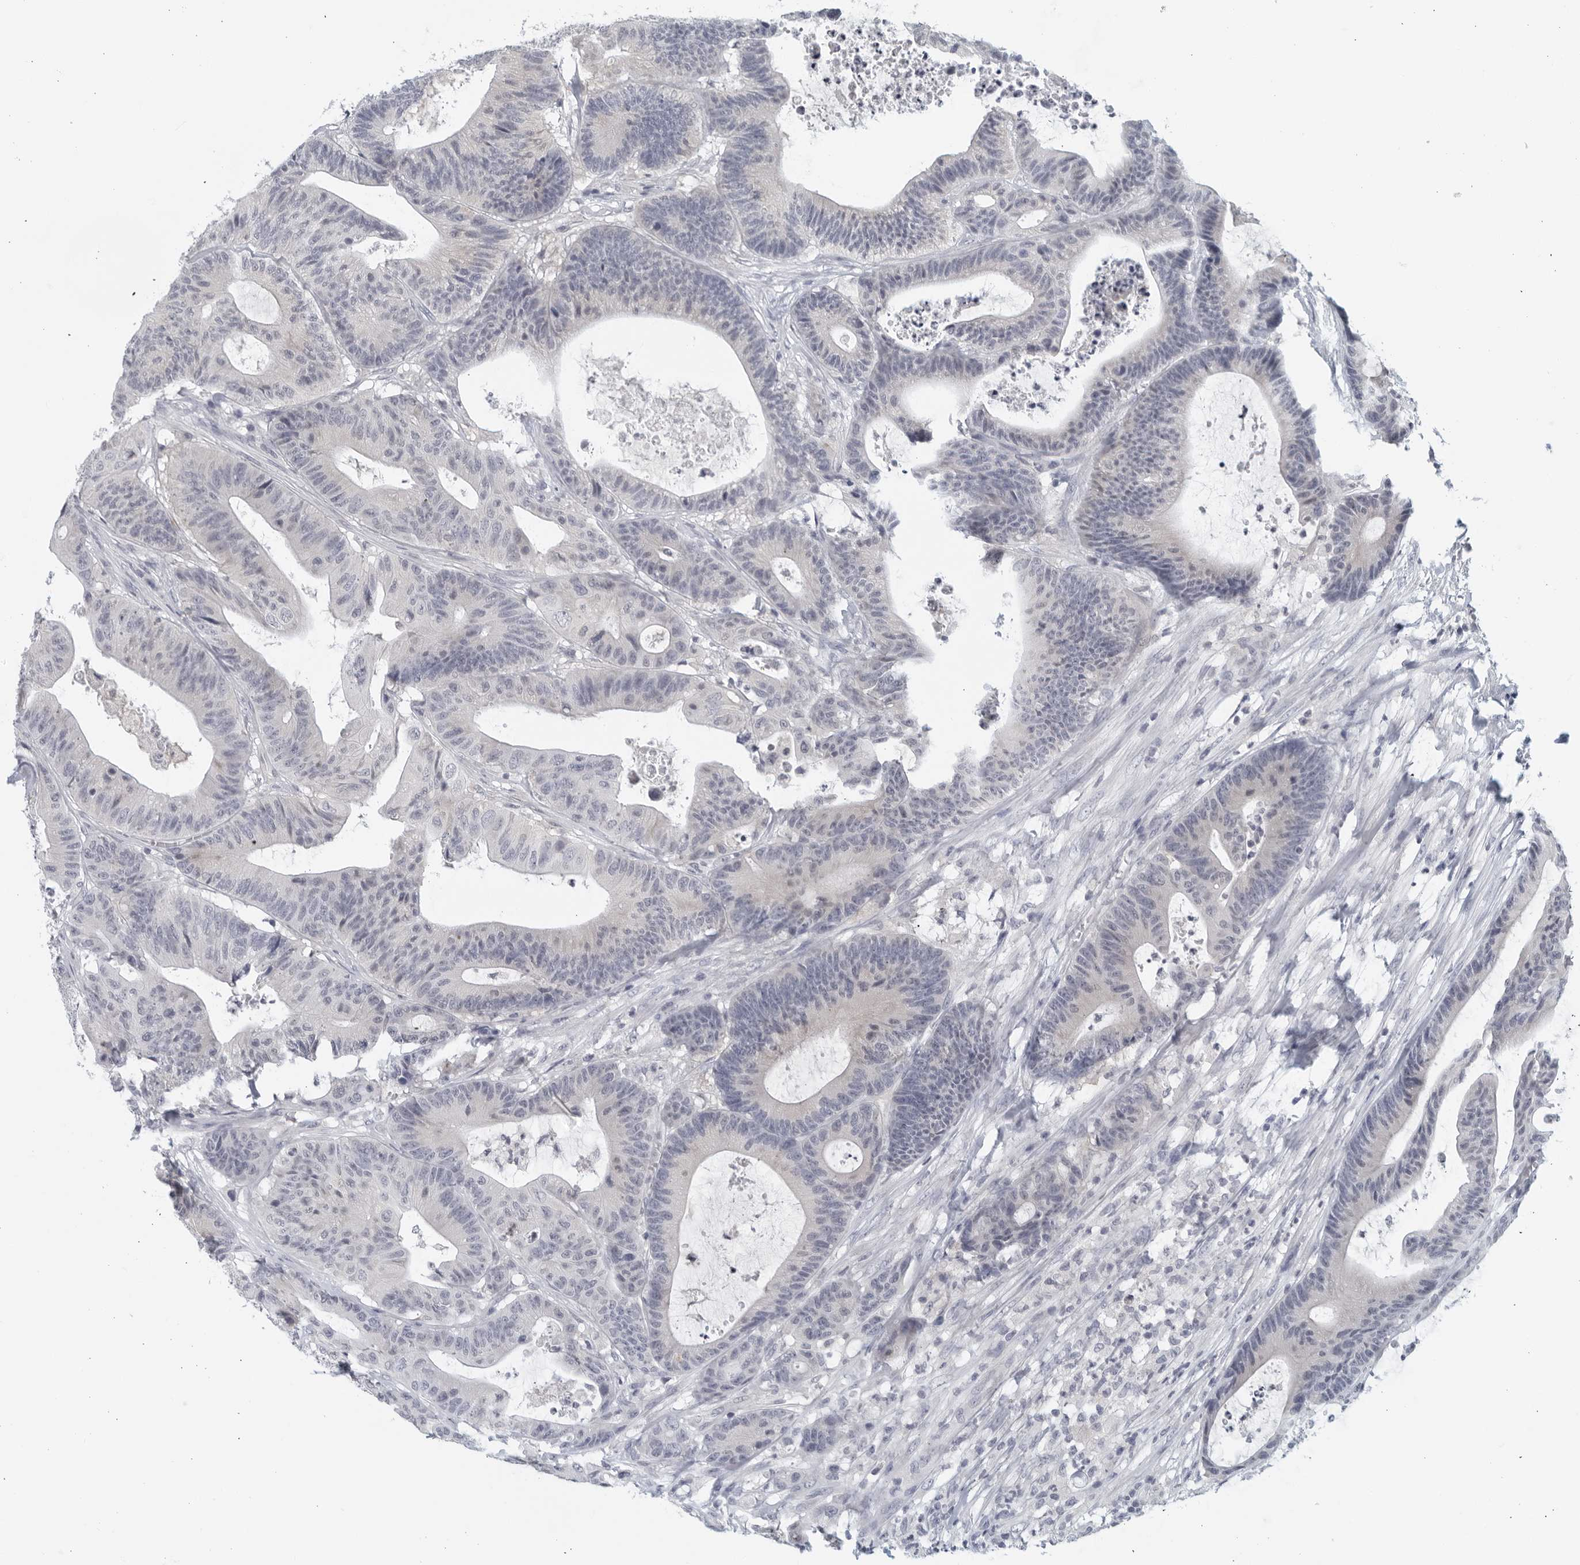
{"staining": {"intensity": "negative", "quantity": "none", "location": "none"}, "tissue": "colorectal cancer", "cell_type": "Tumor cells", "image_type": "cancer", "snomed": [{"axis": "morphology", "description": "Adenocarcinoma, NOS"}, {"axis": "topography", "description": "Colon"}], "caption": "A histopathology image of colorectal cancer (adenocarcinoma) stained for a protein reveals no brown staining in tumor cells. (DAB (3,3'-diaminobenzidine) immunohistochemistry with hematoxylin counter stain).", "gene": "MATN1", "patient": {"sex": "female", "age": 84}}